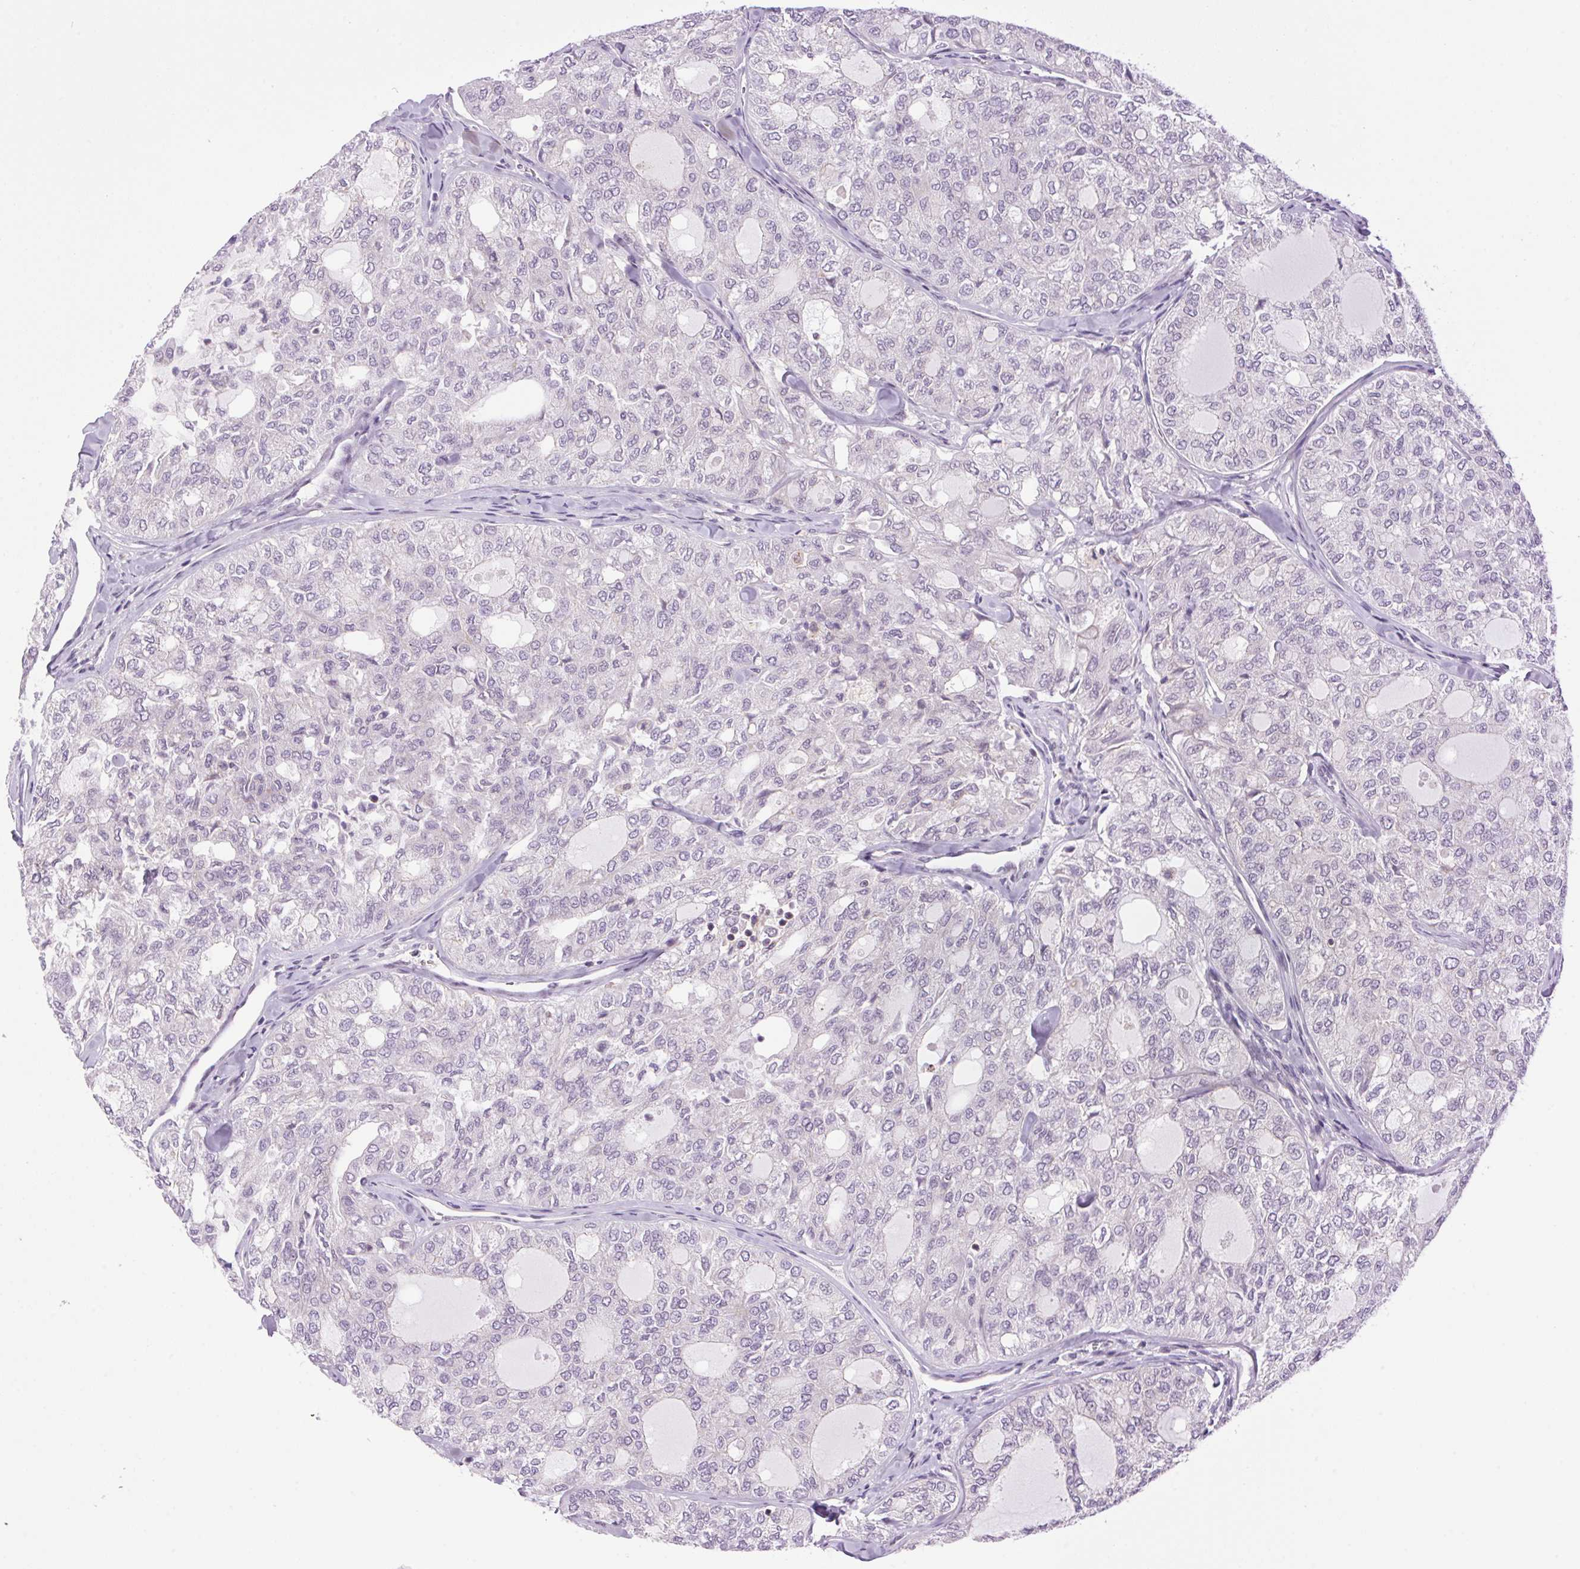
{"staining": {"intensity": "negative", "quantity": "none", "location": "none"}, "tissue": "thyroid cancer", "cell_type": "Tumor cells", "image_type": "cancer", "snomed": [{"axis": "morphology", "description": "Follicular adenoma carcinoma, NOS"}, {"axis": "topography", "description": "Thyroid gland"}], "caption": "The image exhibits no staining of tumor cells in thyroid cancer. Nuclei are stained in blue.", "gene": "SMIM13", "patient": {"sex": "male", "age": 75}}